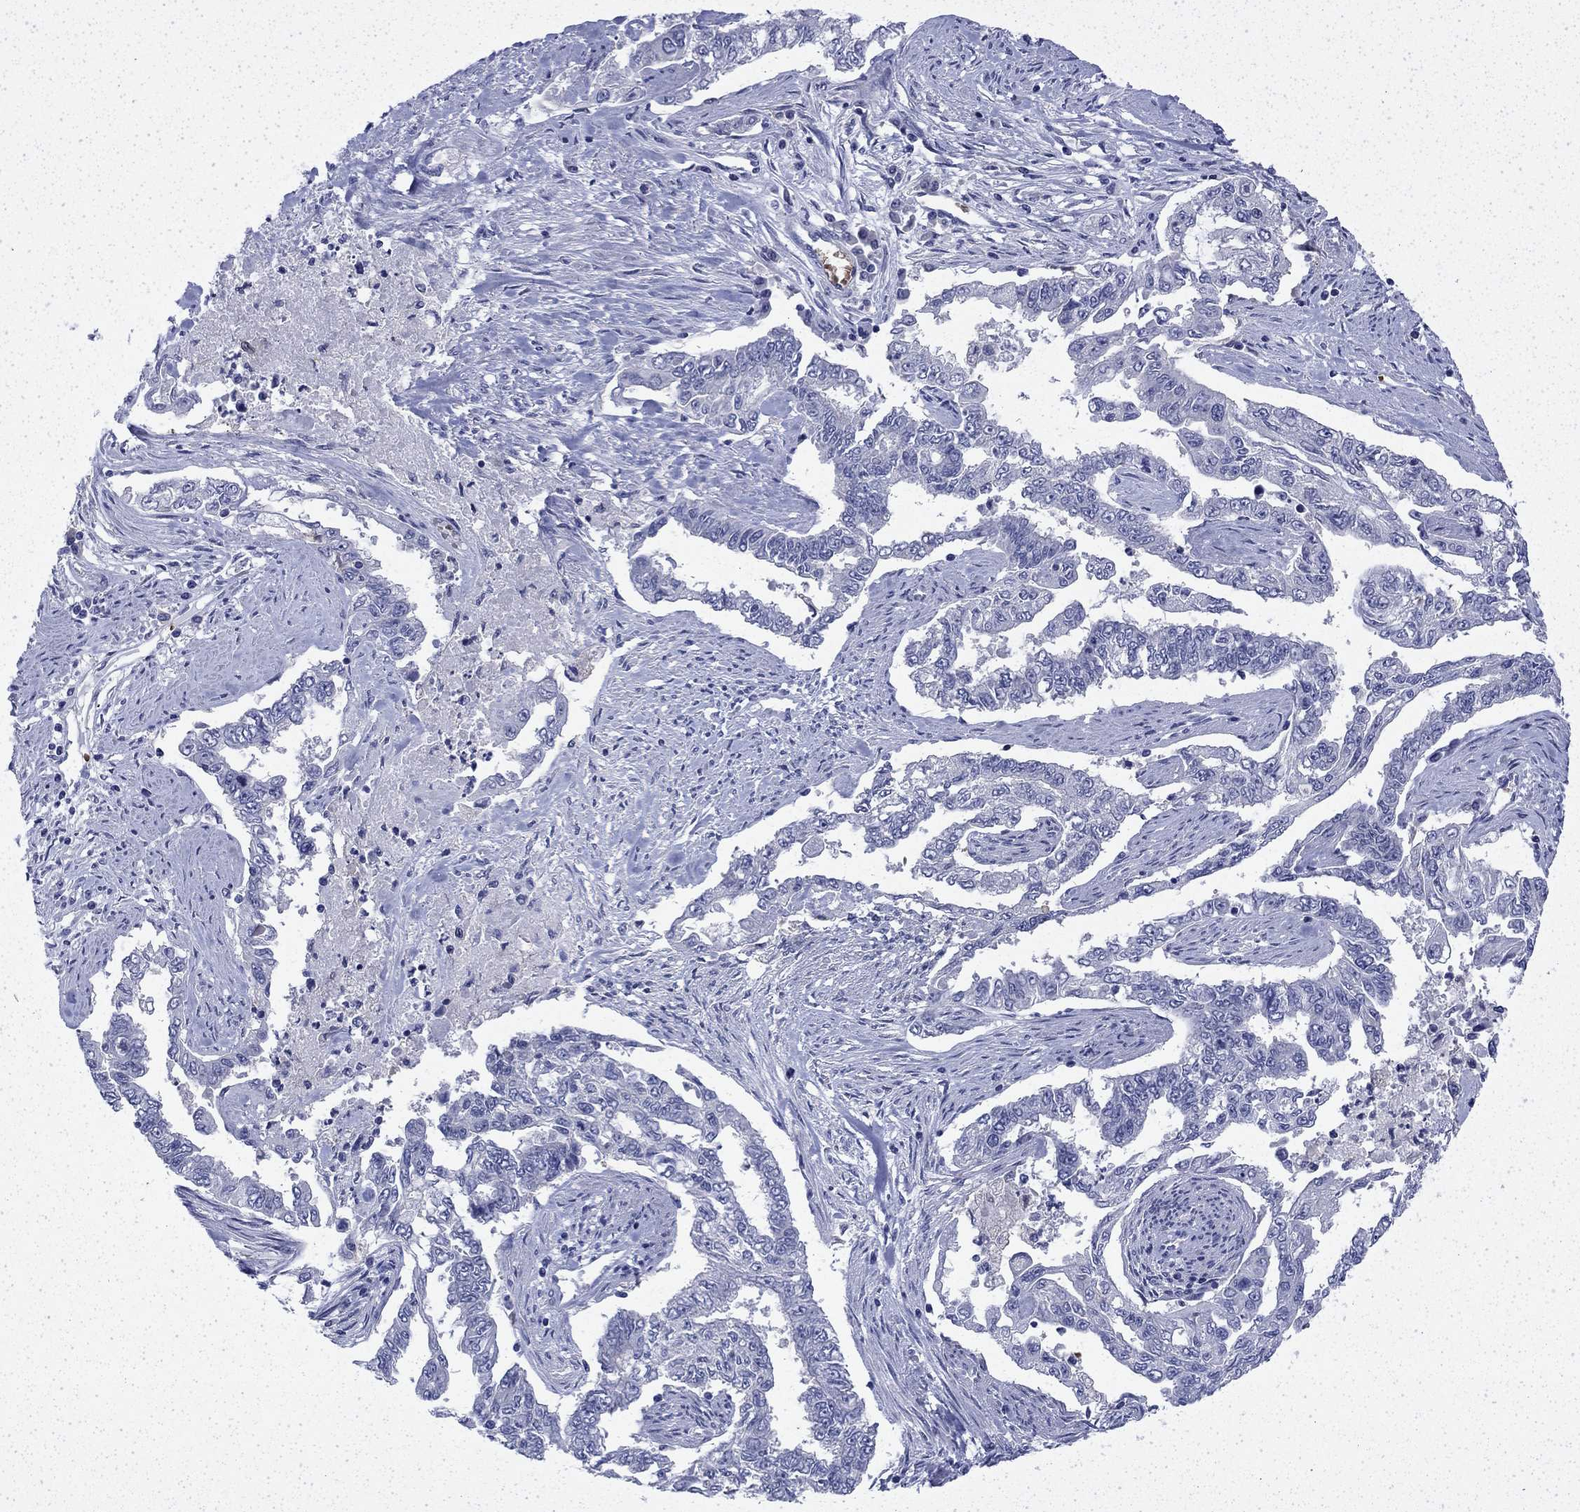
{"staining": {"intensity": "negative", "quantity": "none", "location": "none"}, "tissue": "endometrial cancer", "cell_type": "Tumor cells", "image_type": "cancer", "snomed": [{"axis": "morphology", "description": "Adenocarcinoma, NOS"}, {"axis": "topography", "description": "Uterus"}], "caption": "Immunohistochemical staining of human endometrial cancer demonstrates no significant staining in tumor cells.", "gene": "ENPP6", "patient": {"sex": "female", "age": 59}}